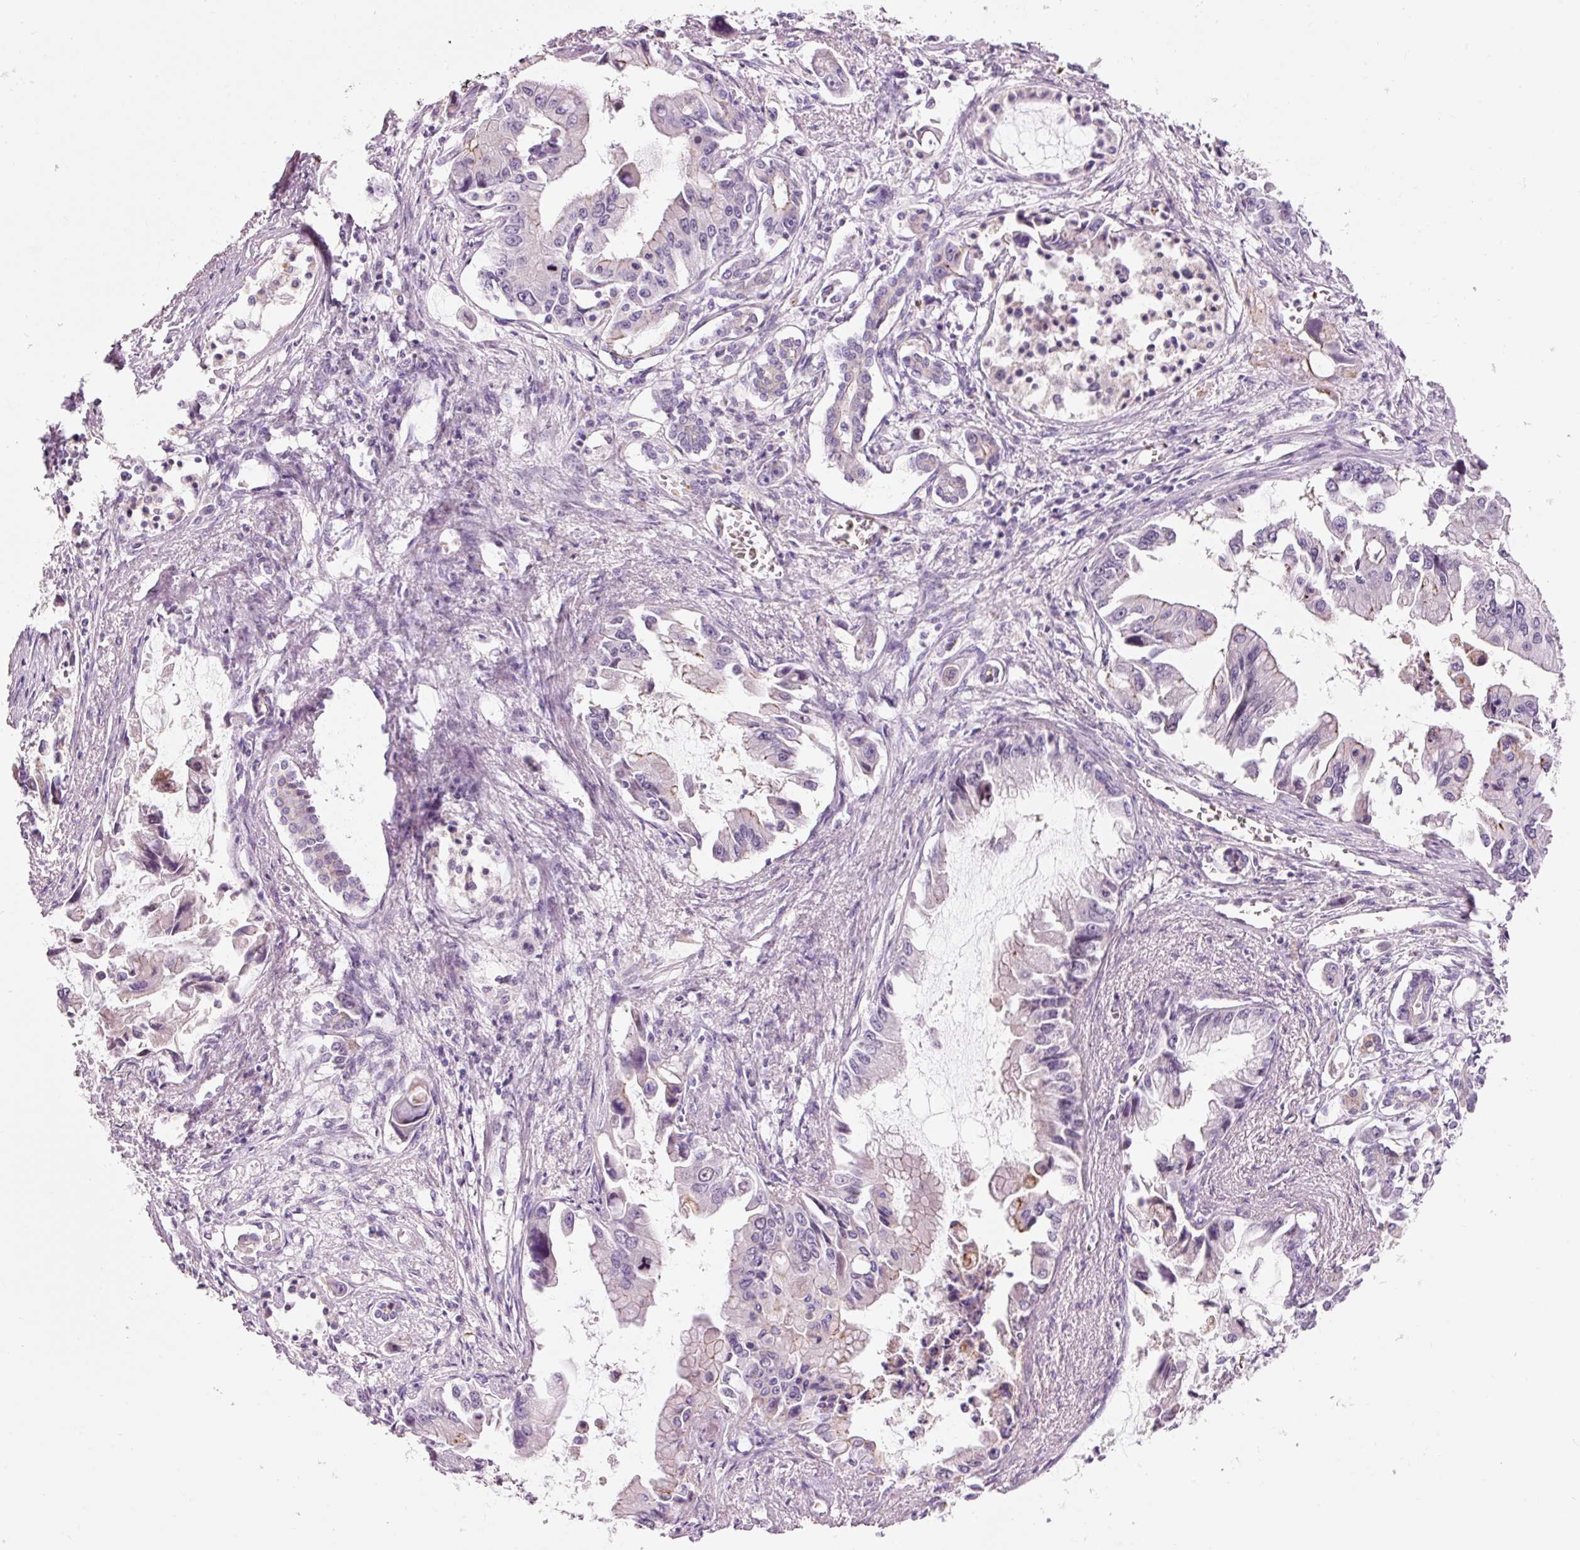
{"staining": {"intensity": "negative", "quantity": "none", "location": "none"}, "tissue": "pancreatic cancer", "cell_type": "Tumor cells", "image_type": "cancer", "snomed": [{"axis": "morphology", "description": "Adenocarcinoma, NOS"}, {"axis": "topography", "description": "Pancreas"}], "caption": "DAB immunohistochemical staining of pancreatic adenocarcinoma exhibits no significant expression in tumor cells. (DAB immunohistochemistry (IHC) visualized using brightfield microscopy, high magnification).", "gene": "DHRS11", "patient": {"sex": "male", "age": 84}}